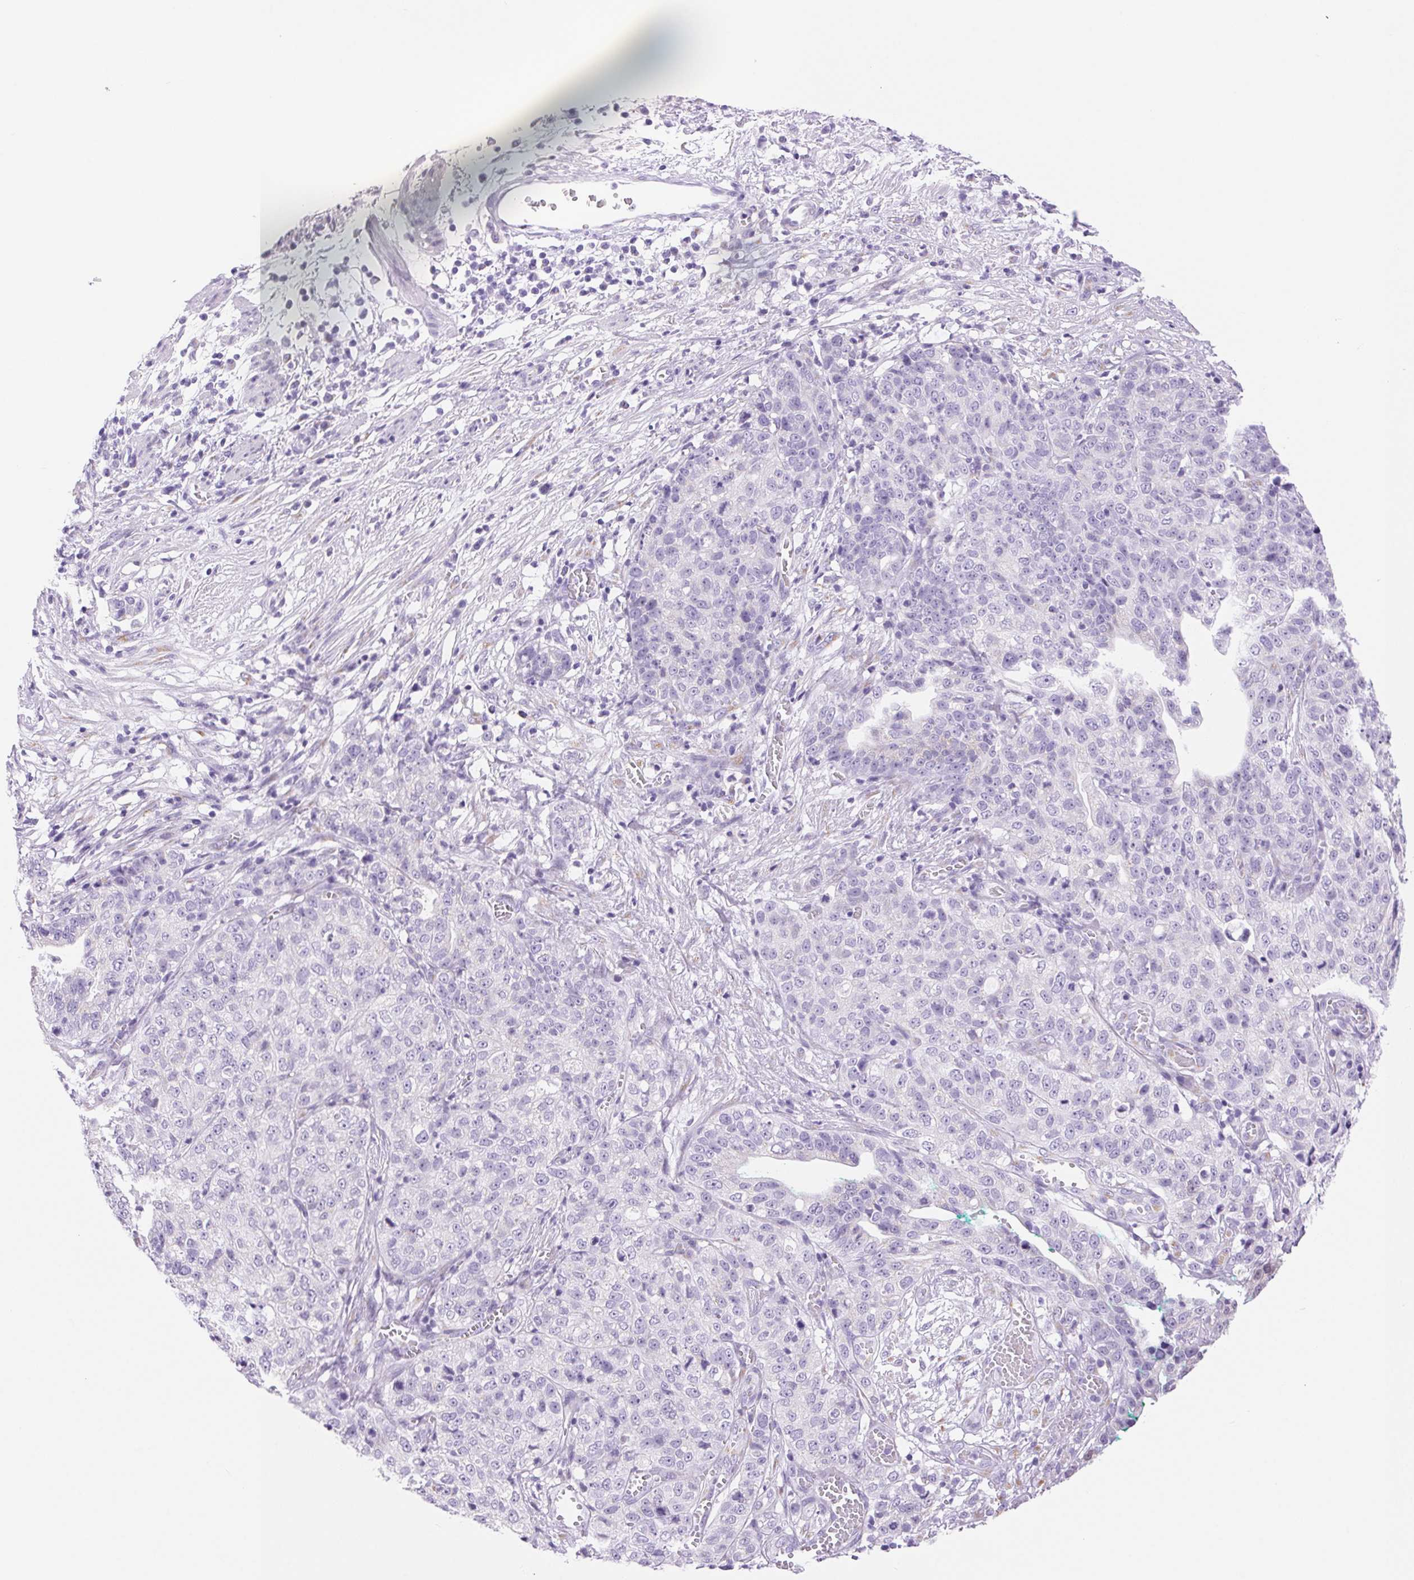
{"staining": {"intensity": "negative", "quantity": "none", "location": "none"}, "tissue": "stomach cancer", "cell_type": "Tumor cells", "image_type": "cancer", "snomed": [{"axis": "morphology", "description": "Adenocarcinoma, NOS"}, {"axis": "topography", "description": "Stomach, upper"}], "caption": "Tumor cells are negative for protein expression in human adenocarcinoma (stomach).", "gene": "SERPINB3", "patient": {"sex": "female", "age": 67}}